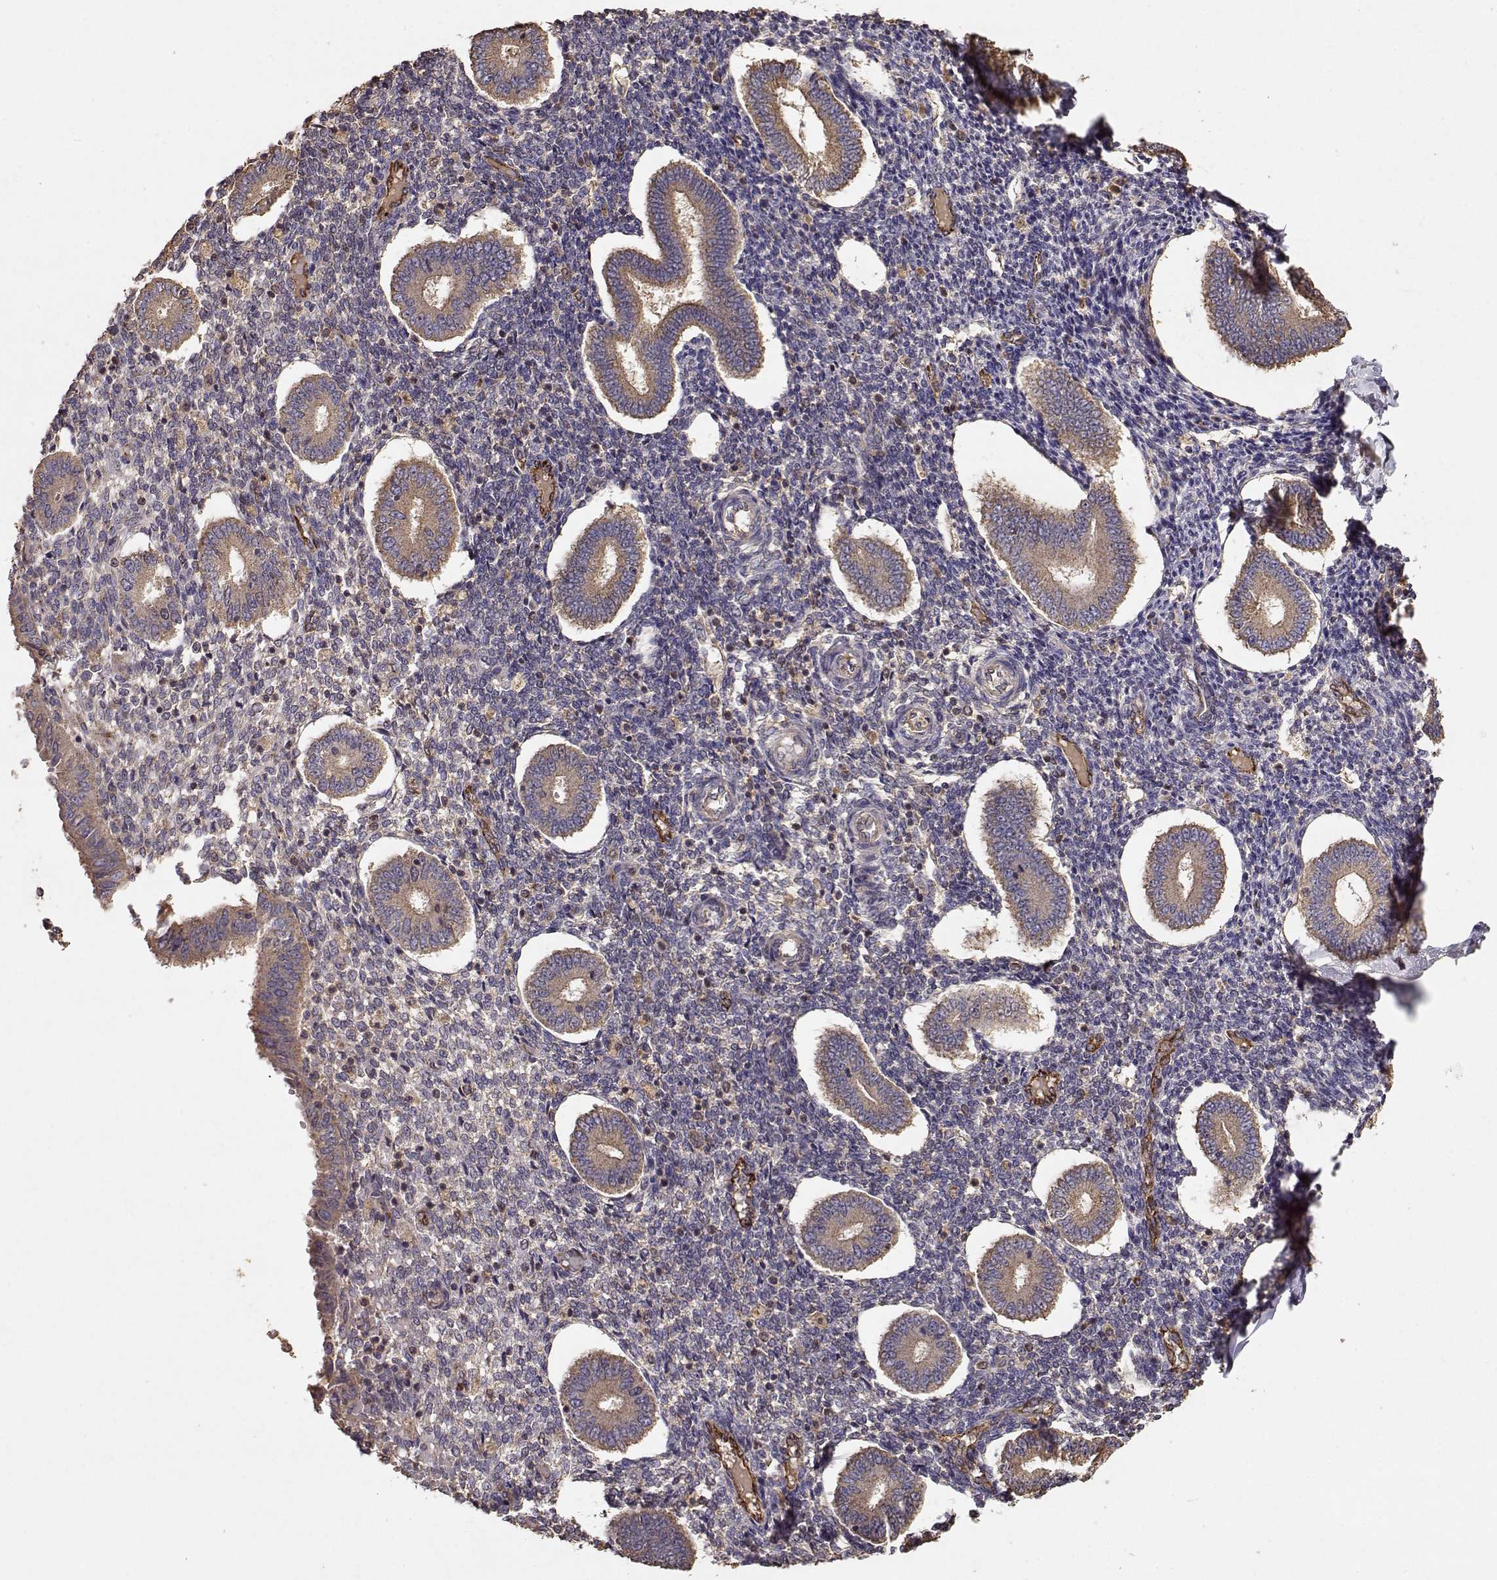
{"staining": {"intensity": "weak", "quantity": "<25%", "location": "cytoplasmic/membranous"}, "tissue": "endometrium", "cell_type": "Cells in endometrial stroma", "image_type": "normal", "snomed": [{"axis": "morphology", "description": "Normal tissue, NOS"}, {"axis": "topography", "description": "Endometrium"}], "caption": "Immunohistochemistry (IHC) histopathology image of normal endometrium: human endometrium stained with DAB (3,3'-diaminobenzidine) exhibits no significant protein expression in cells in endometrial stroma.", "gene": "TARS3", "patient": {"sex": "female", "age": 40}}